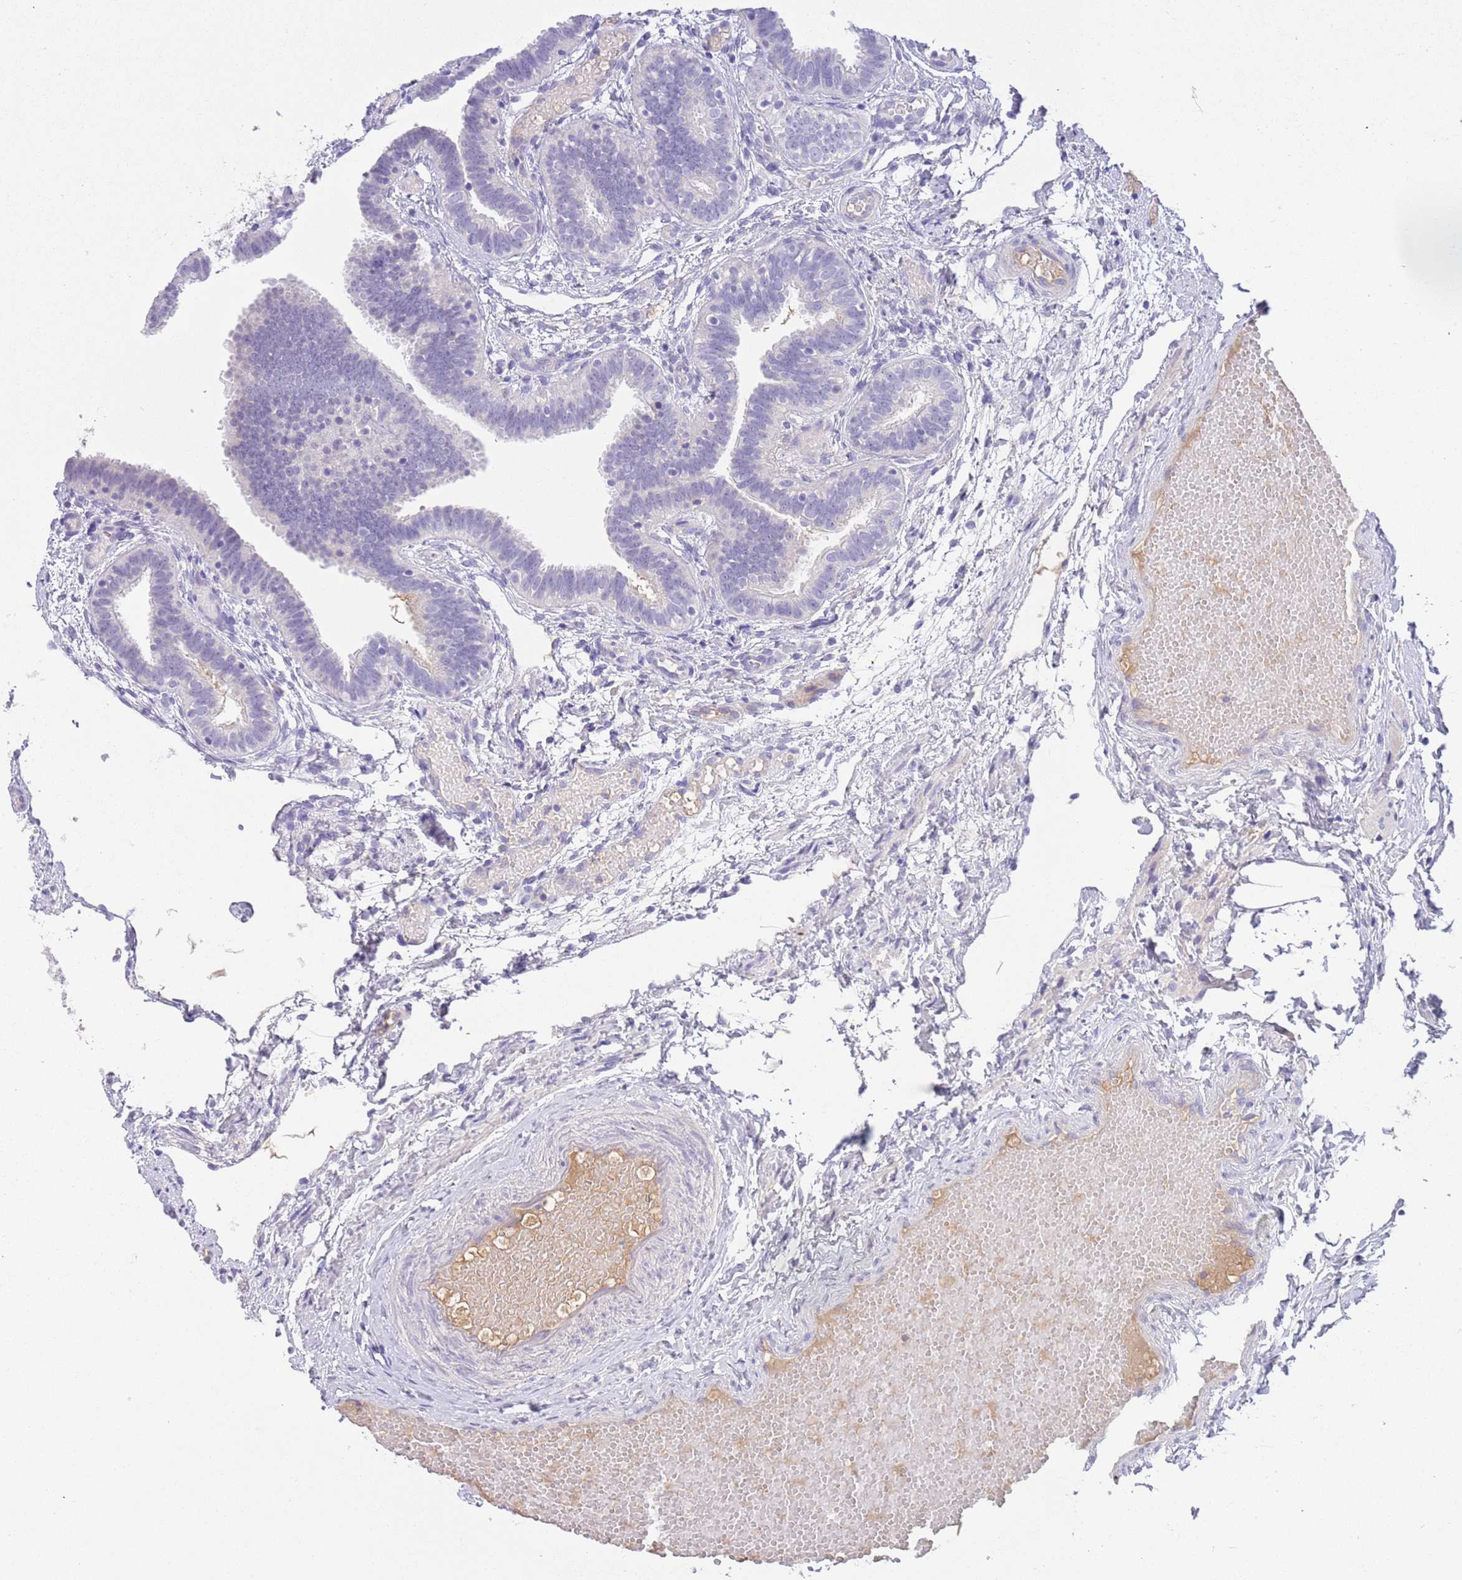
{"staining": {"intensity": "negative", "quantity": "none", "location": "none"}, "tissue": "fallopian tube", "cell_type": "Glandular cells", "image_type": "normal", "snomed": [{"axis": "morphology", "description": "Normal tissue, NOS"}, {"axis": "topography", "description": "Fallopian tube"}], "caption": "Immunohistochemistry (IHC) of unremarkable human fallopian tube demonstrates no positivity in glandular cells. The staining was performed using DAB to visualize the protein expression in brown, while the nuclei were stained in blue with hematoxylin (Magnification: 20x).", "gene": "IGFL4", "patient": {"sex": "female", "age": 37}}